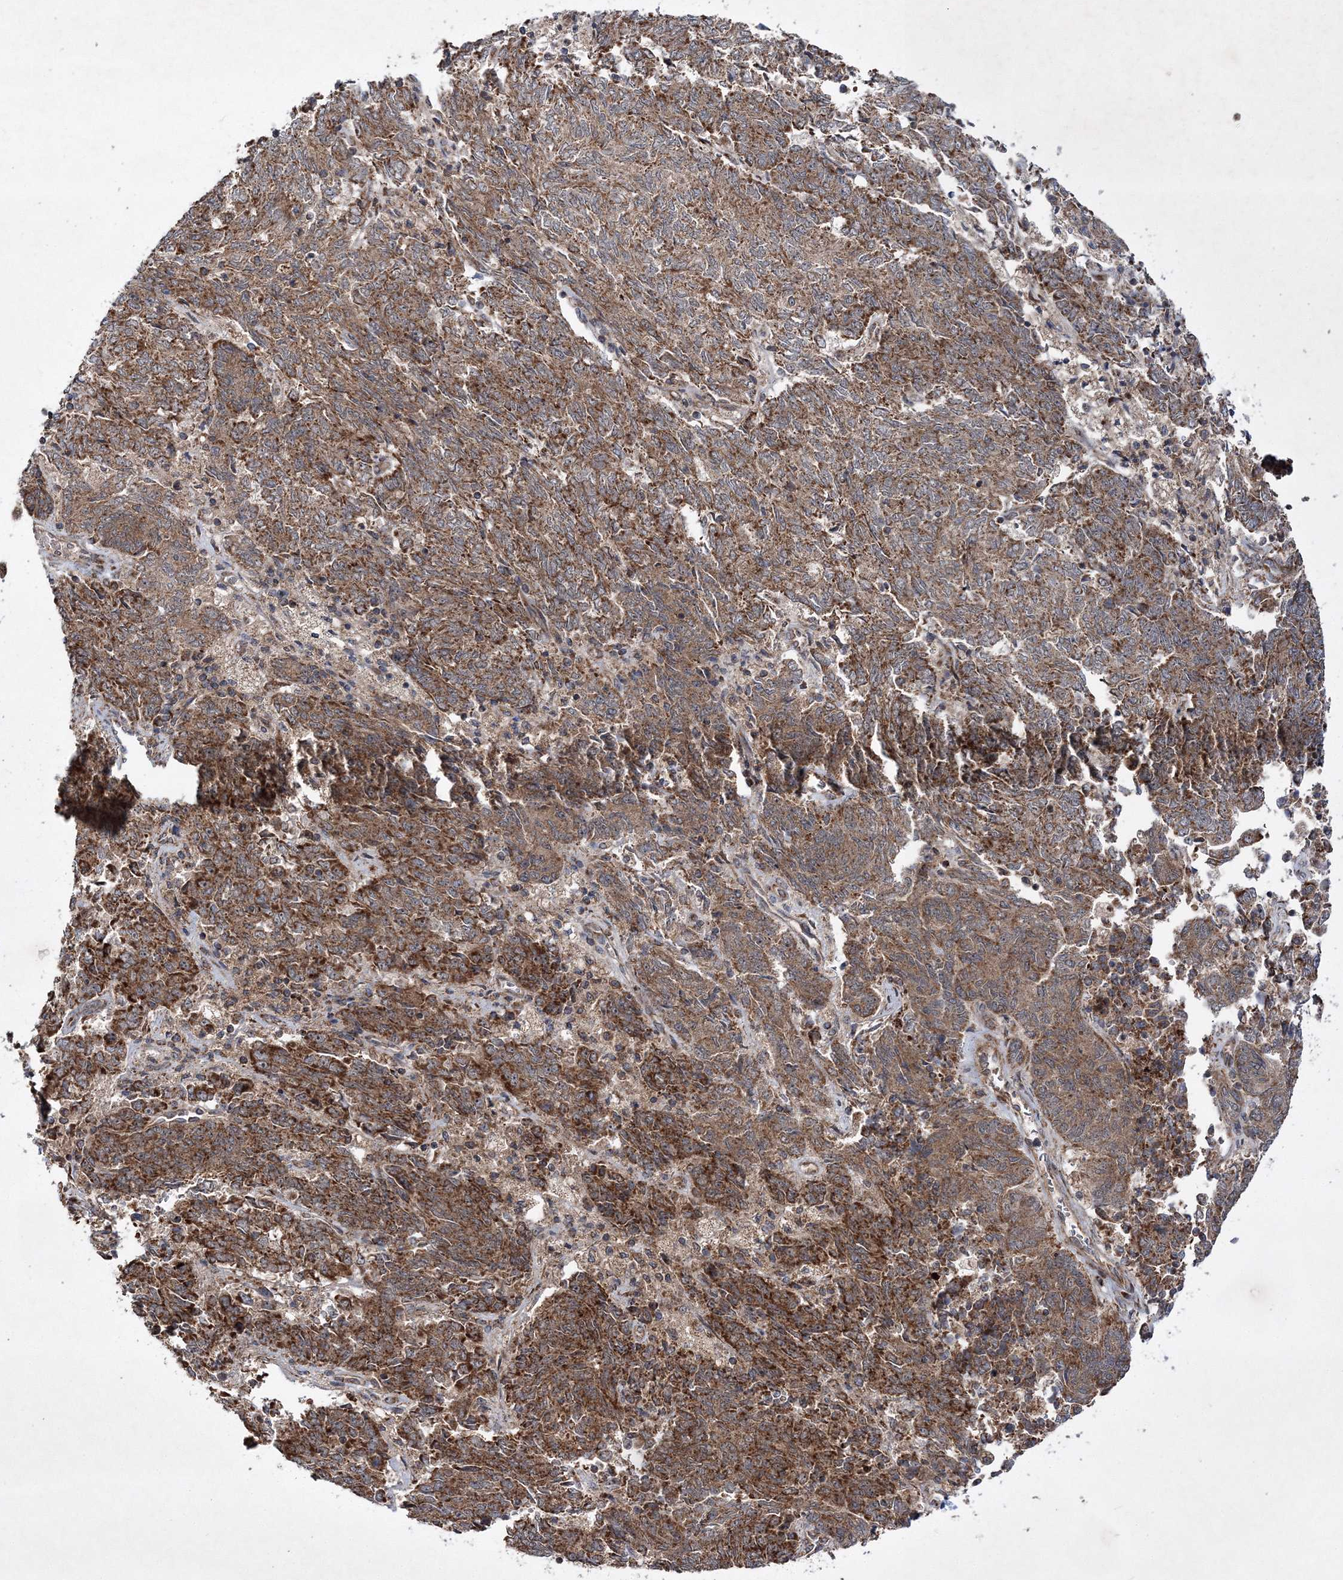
{"staining": {"intensity": "strong", "quantity": ">75%", "location": "cytoplasmic/membranous"}, "tissue": "endometrial cancer", "cell_type": "Tumor cells", "image_type": "cancer", "snomed": [{"axis": "morphology", "description": "Adenocarcinoma, NOS"}, {"axis": "topography", "description": "Endometrium"}], "caption": "An immunohistochemistry photomicrograph of tumor tissue is shown. Protein staining in brown shows strong cytoplasmic/membranous positivity in endometrial cancer within tumor cells.", "gene": "SCRN3", "patient": {"sex": "female", "age": 80}}